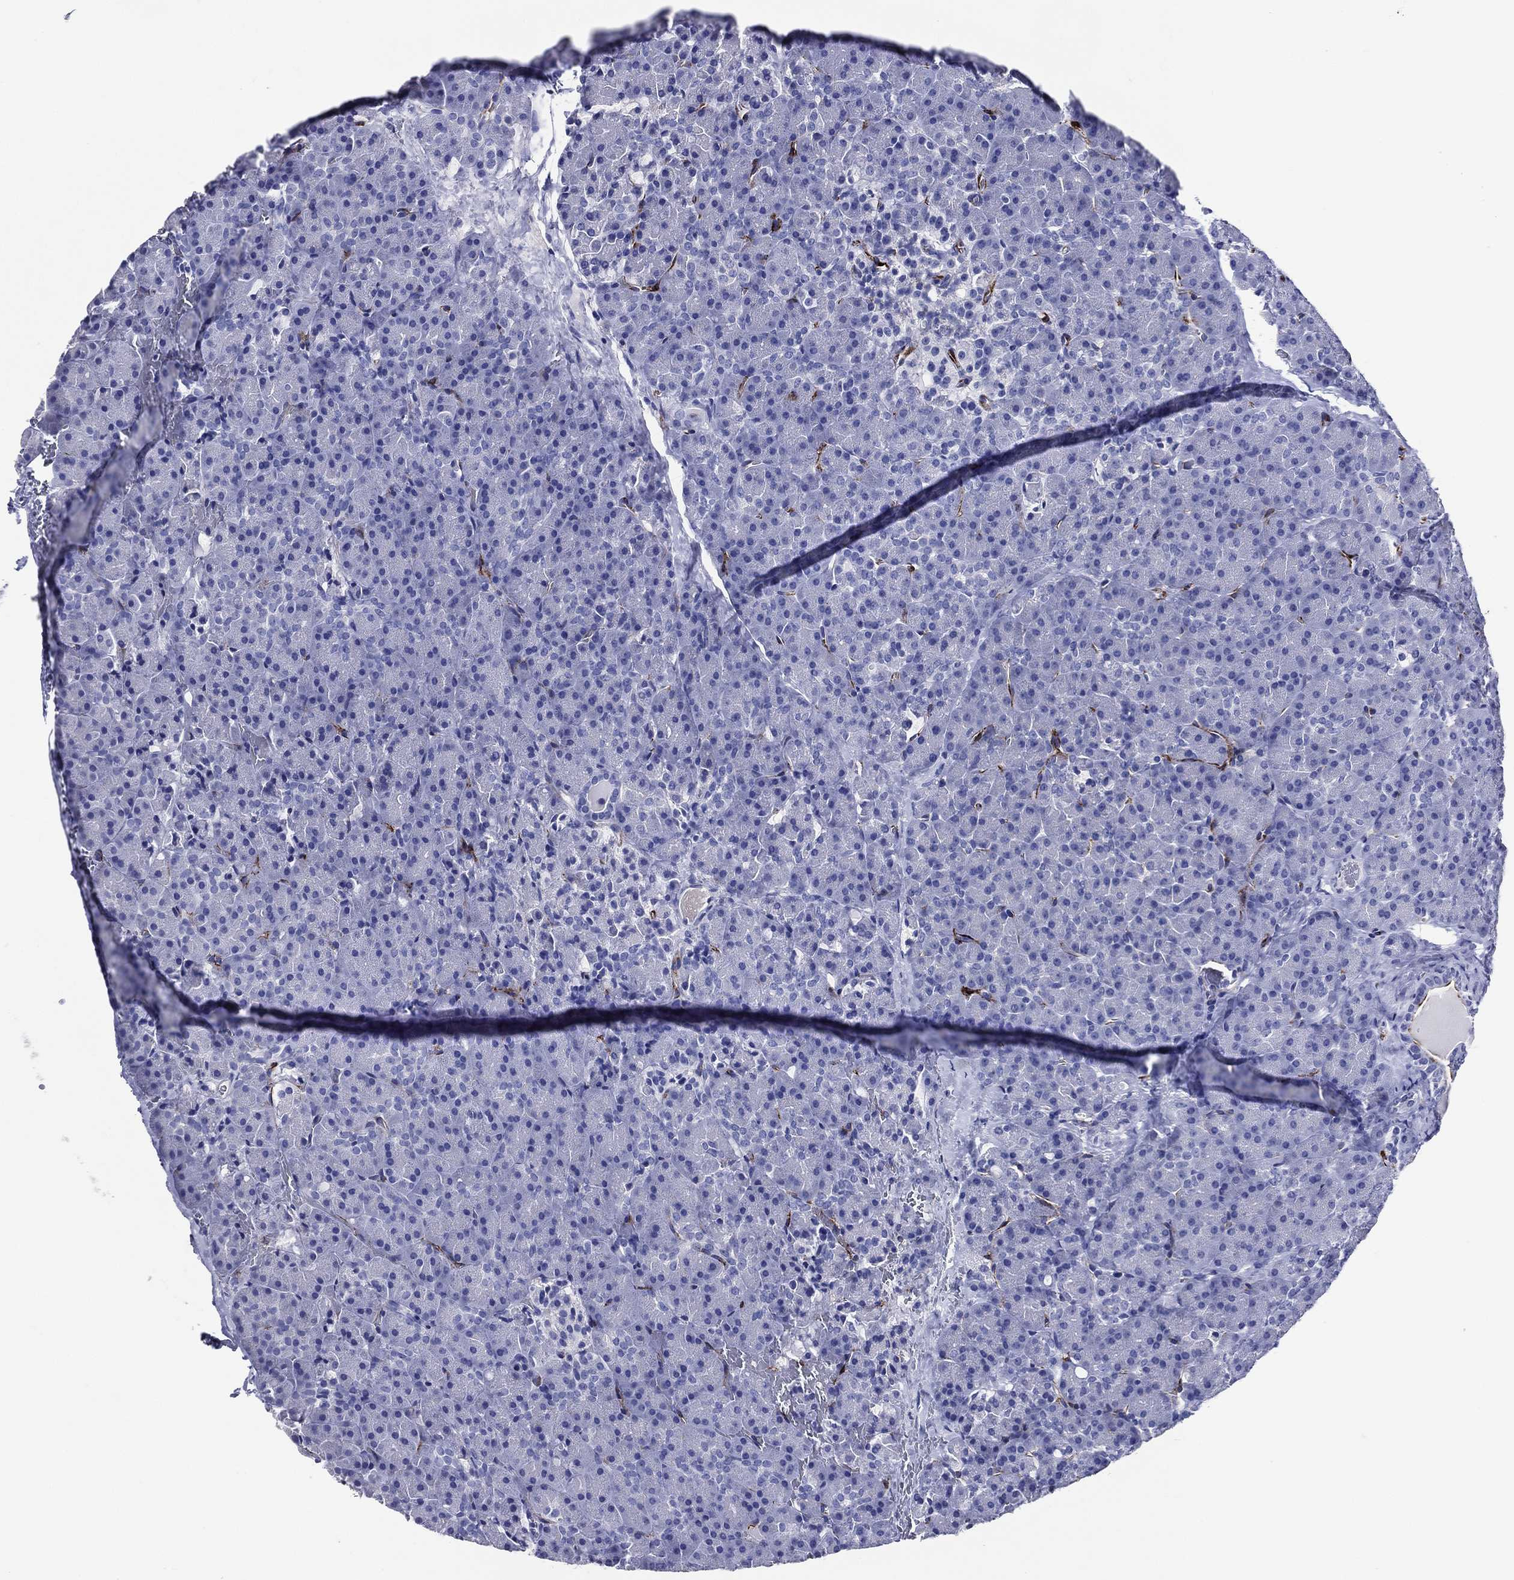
{"staining": {"intensity": "strong", "quantity": "<25%", "location": "cytoplasmic/membranous"}, "tissue": "pancreas", "cell_type": "Exocrine glandular cells", "image_type": "normal", "snomed": [{"axis": "morphology", "description": "Normal tissue, NOS"}, {"axis": "topography", "description": "Pancreas"}], "caption": "High-power microscopy captured an IHC histopathology image of unremarkable pancreas, revealing strong cytoplasmic/membranous positivity in about <25% of exocrine glandular cells. The staining was performed using DAB, with brown indicating positive protein expression. Nuclei are stained blue with hematoxylin.", "gene": "ACE2", "patient": {"sex": "female", "age": 44}}